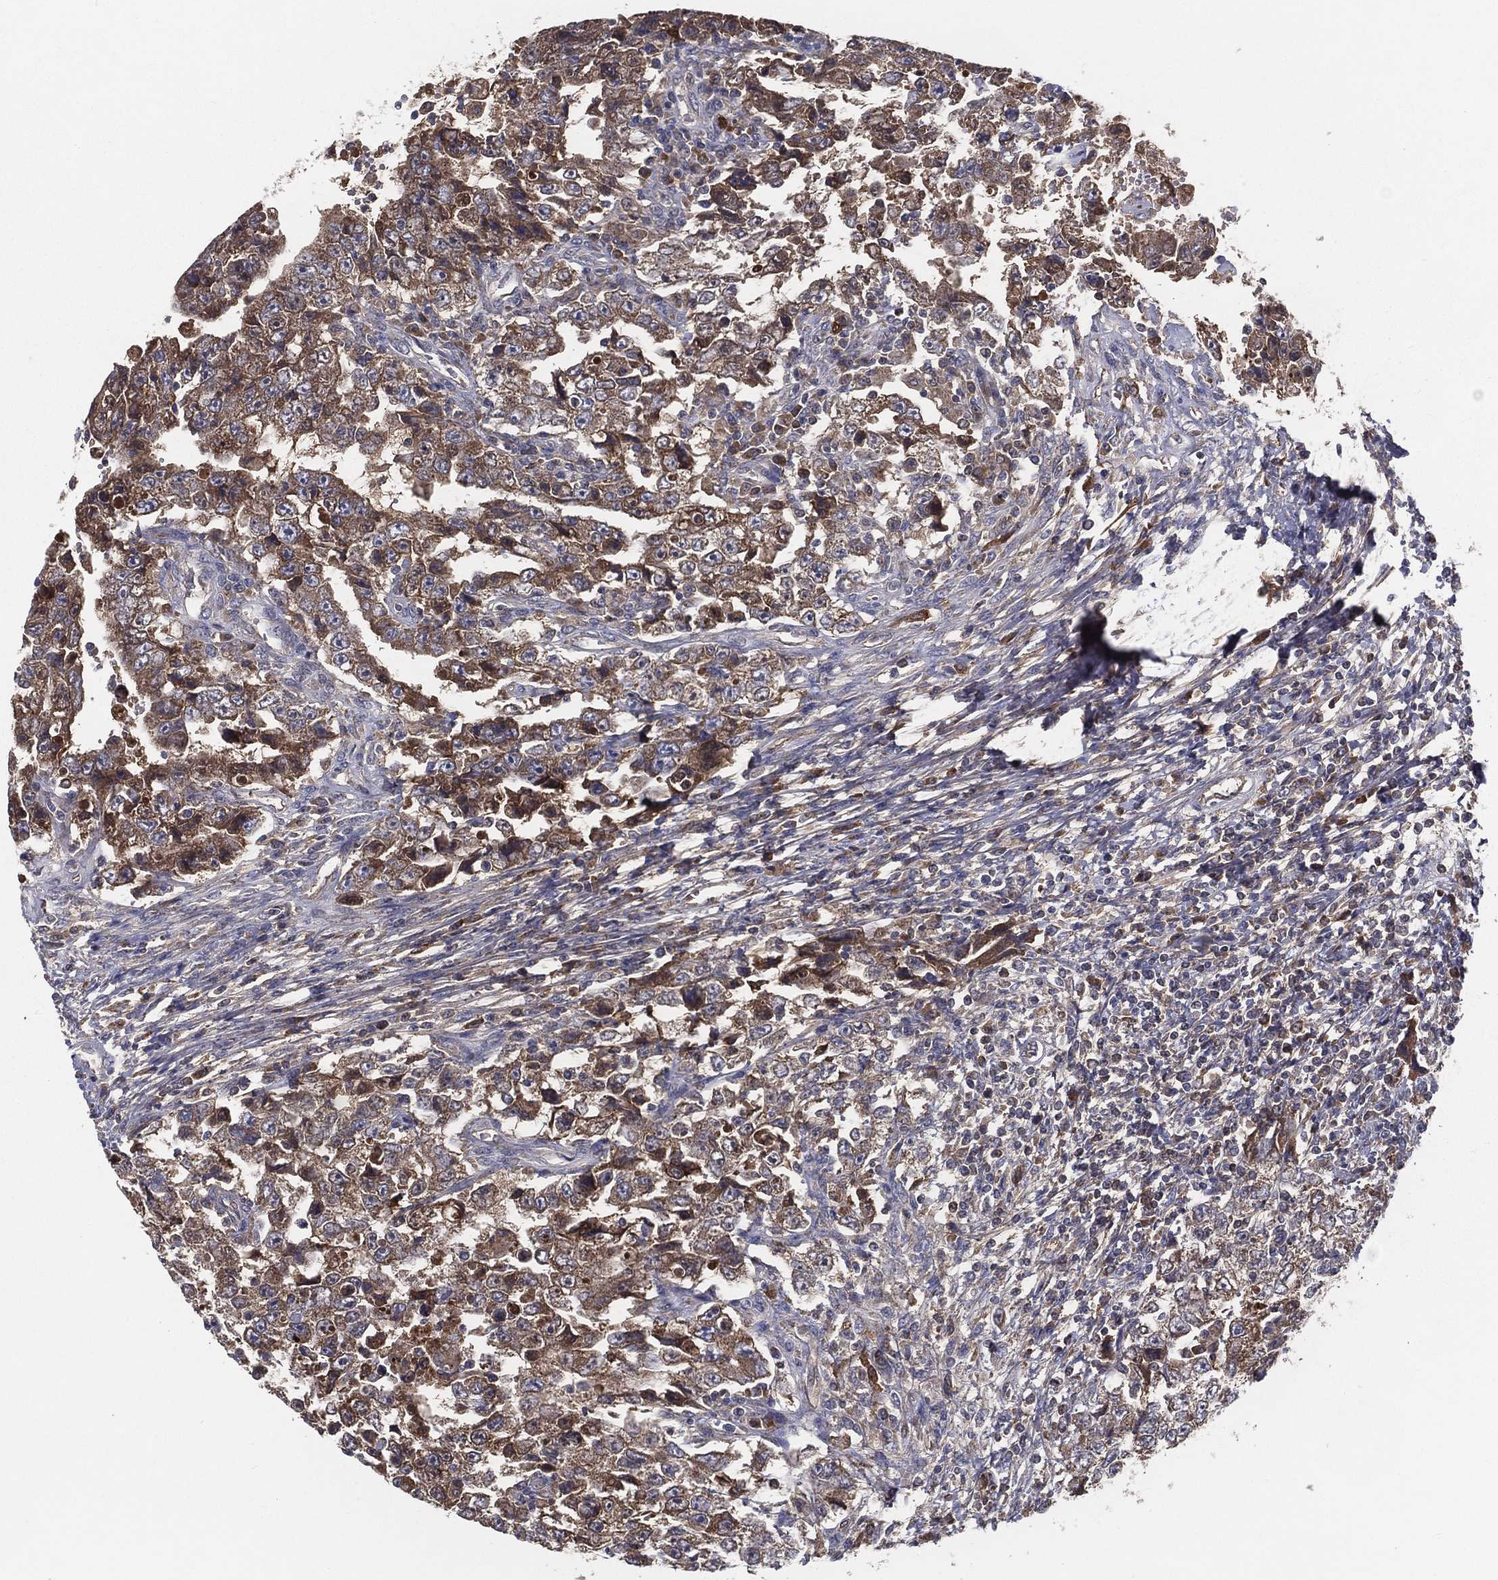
{"staining": {"intensity": "moderate", "quantity": "<25%", "location": "cytoplasmic/membranous"}, "tissue": "testis cancer", "cell_type": "Tumor cells", "image_type": "cancer", "snomed": [{"axis": "morphology", "description": "Carcinoma, Embryonal, NOS"}, {"axis": "topography", "description": "Testis"}], "caption": "A histopathology image of embryonal carcinoma (testis) stained for a protein shows moderate cytoplasmic/membranous brown staining in tumor cells.", "gene": "MT-ND1", "patient": {"sex": "male", "age": 26}}